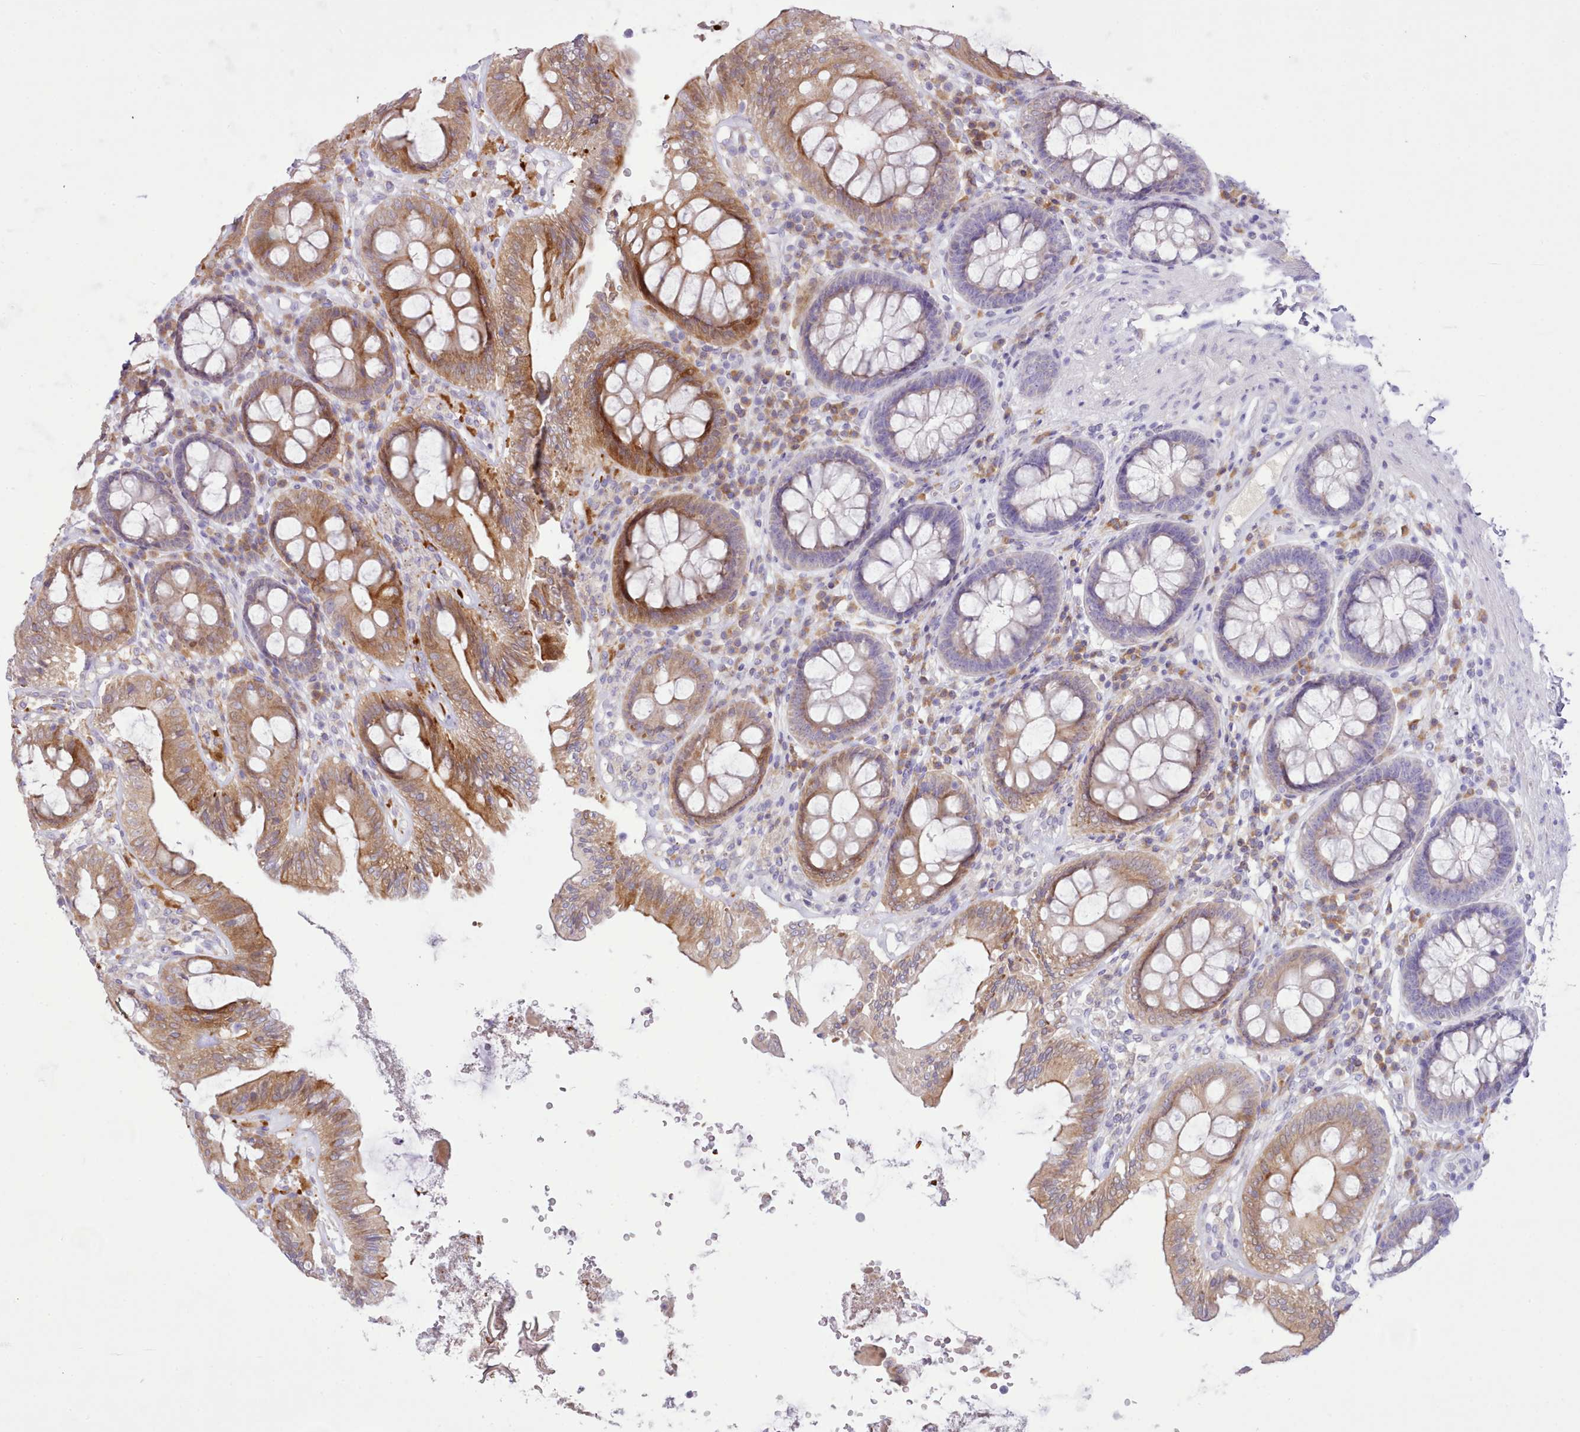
{"staining": {"intensity": "negative", "quantity": "none", "location": "none"}, "tissue": "colon", "cell_type": "Endothelial cells", "image_type": "normal", "snomed": [{"axis": "morphology", "description": "Normal tissue, NOS"}, {"axis": "topography", "description": "Colon"}], "caption": "Colon was stained to show a protein in brown. There is no significant staining in endothelial cells. Brightfield microscopy of immunohistochemistry (IHC) stained with DAB (brown) and hematoxylin (blue), captured at high magnification.", "gene": "CCL1", "patient": {"sex": "male", "age": 84}}